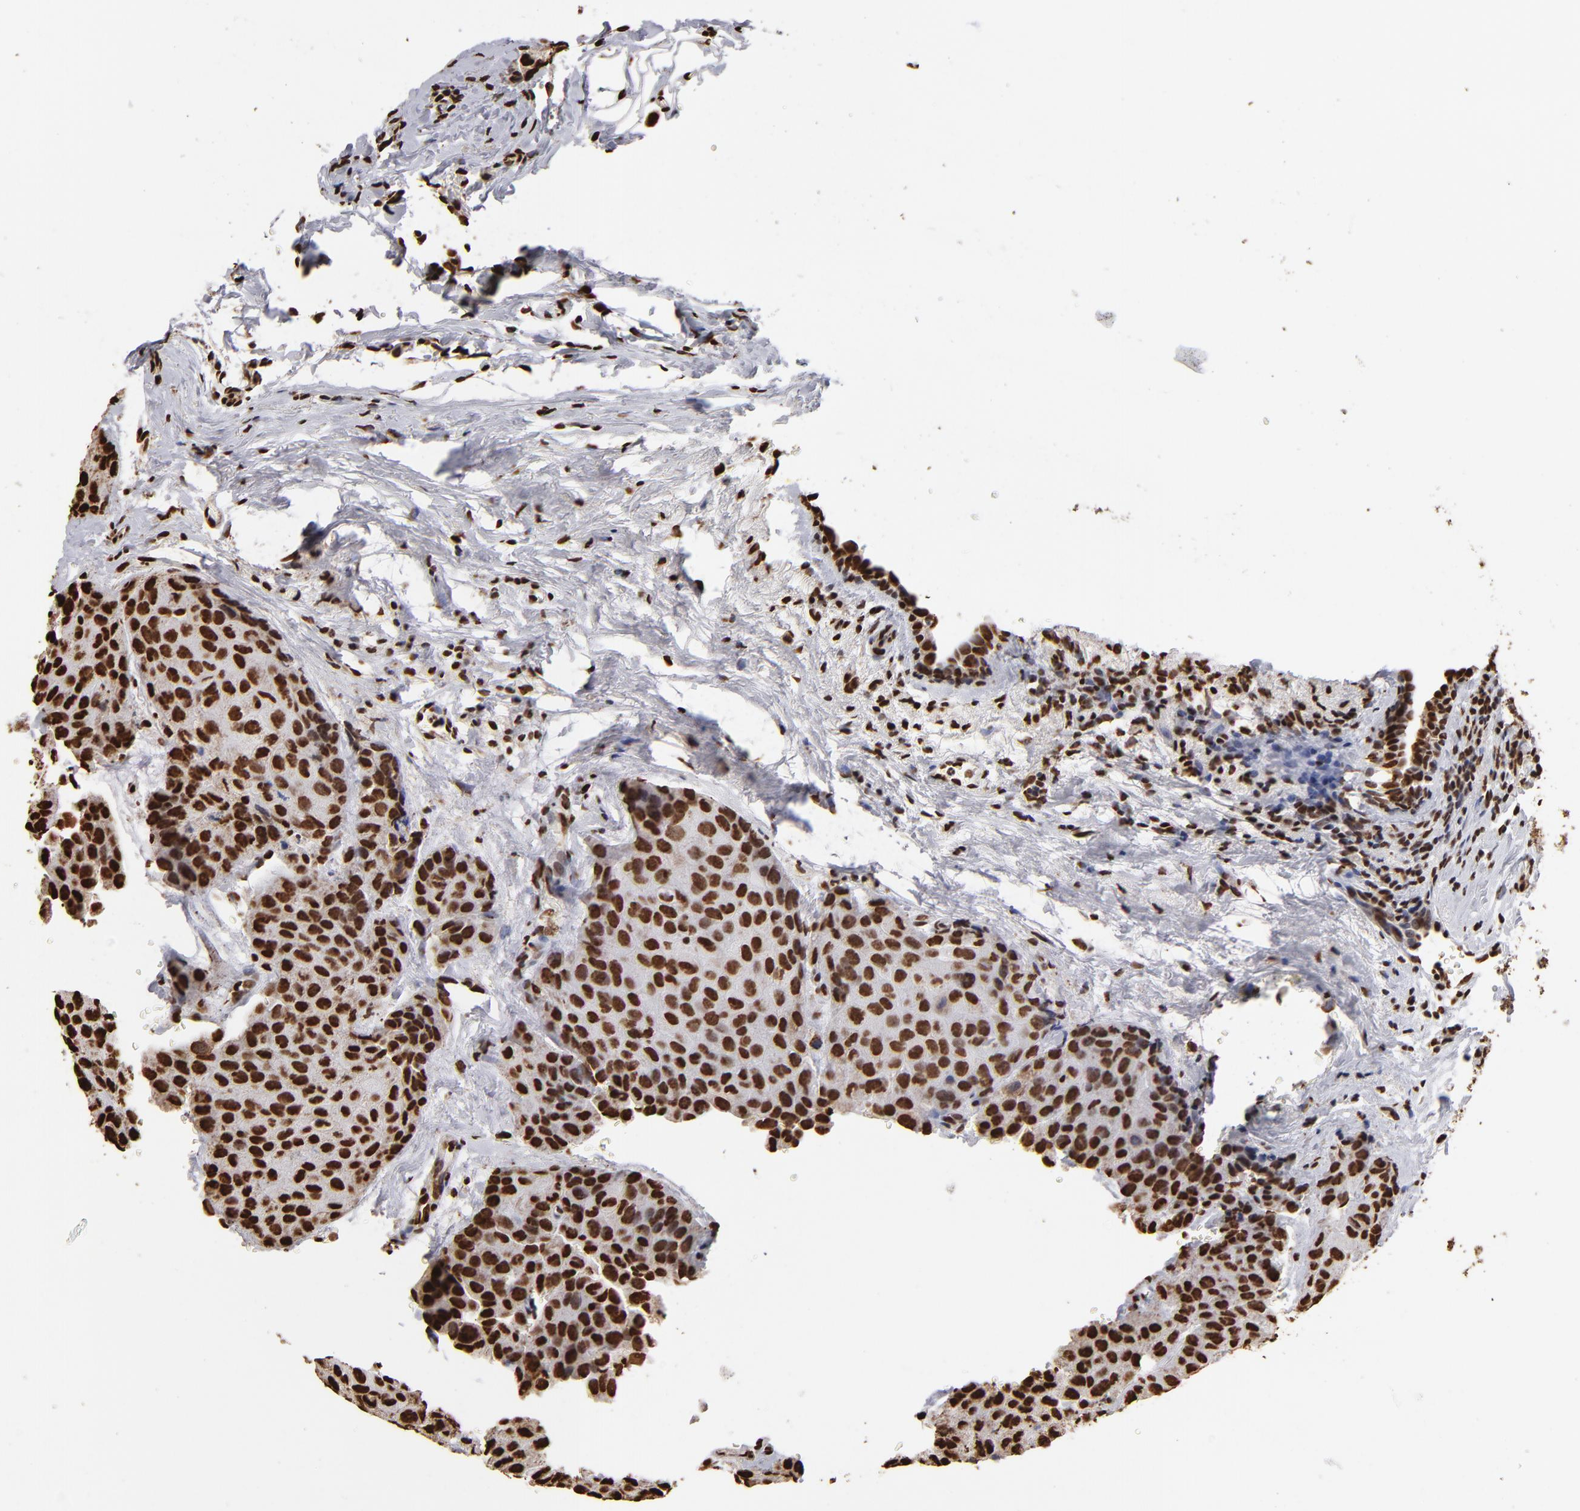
{"staining": {"intensity": "strong", "quantity": ">75%", "location": "nuclear"}, "tissue": "breast cancer", "cell_type": "Tumor cells", "image_type": "cancer", "snomed": [{"axis": "morphology", "description": "Duct carcinoma"}, {"axis": "topography", "description": "Breast"}], "caption": "Breast invasive ductal carcinoma stained with a brown dye reveals strong nuclear positive positivity in about >75% of tumor cells.", "gene": "ILF3", "patient": {"sex": "female", "age": 68}}